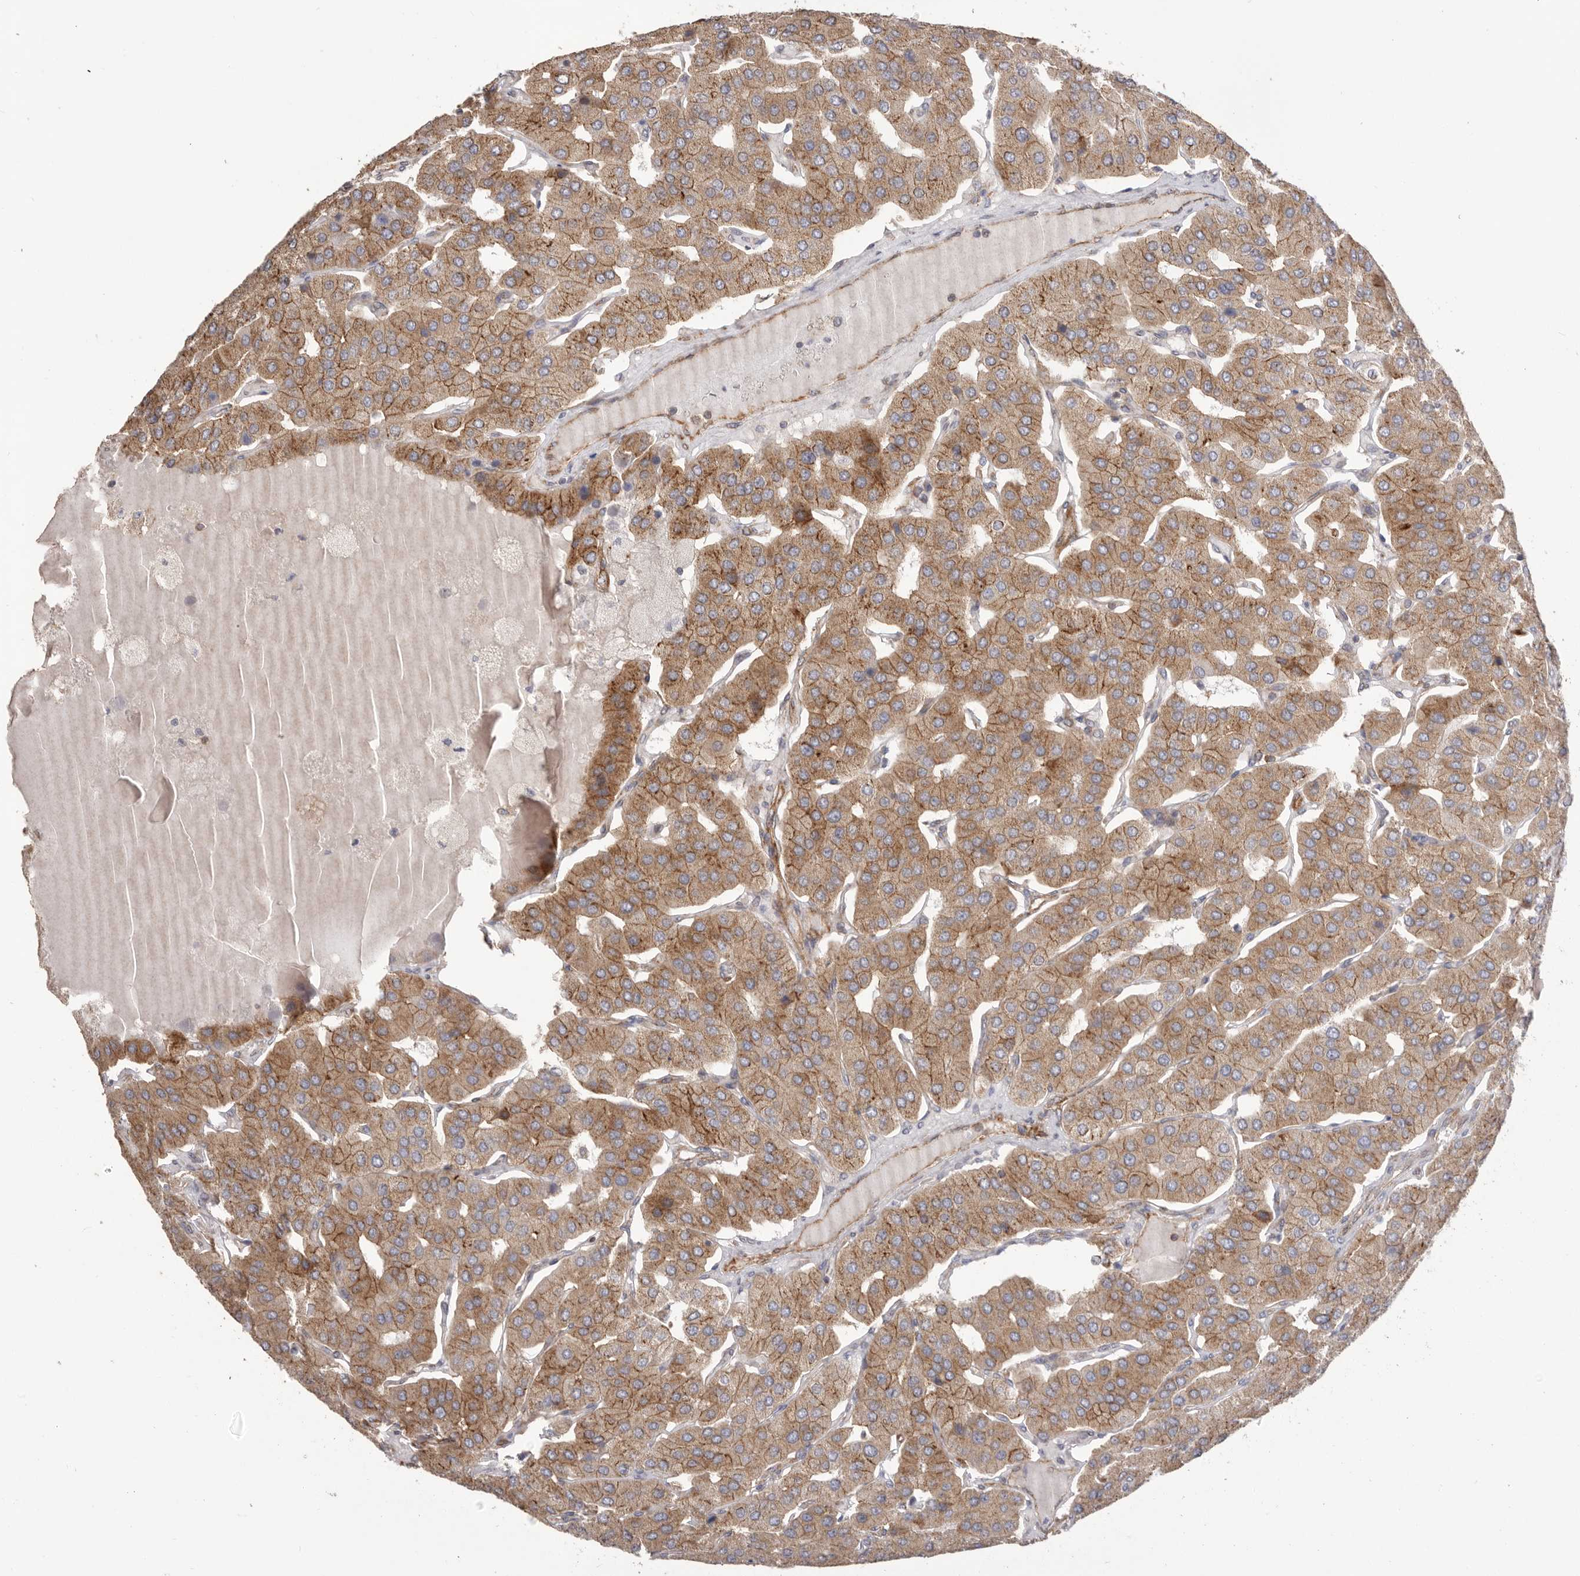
{"staining": {"intensity": "strong", "quantity": ">75%", "location": "cytoplasmic/membranous"}, "tissue": "parathyroid gland", "cell_type": "Glandular cells", "image_type": "normal", "snomed": [{"axis": "morphology", "description": "Normal tissue, NOS"}, {"axis": "morphology", "description": "Adenoma, NOS"}, {"axis": "topography", "description": "Parathyroid gland"}], "caption": "Protein analysis of benign parathyroid gland demonstrates strong cytoplasmic/membranous staining in about >75% of glandular cells. (DAB (3,3'-diaminobenzidine) IHC, brown staining for protein, blue staining for nuclei).", "gene": "SERBP1", "patient": {"sex": "female", "age": 86}}